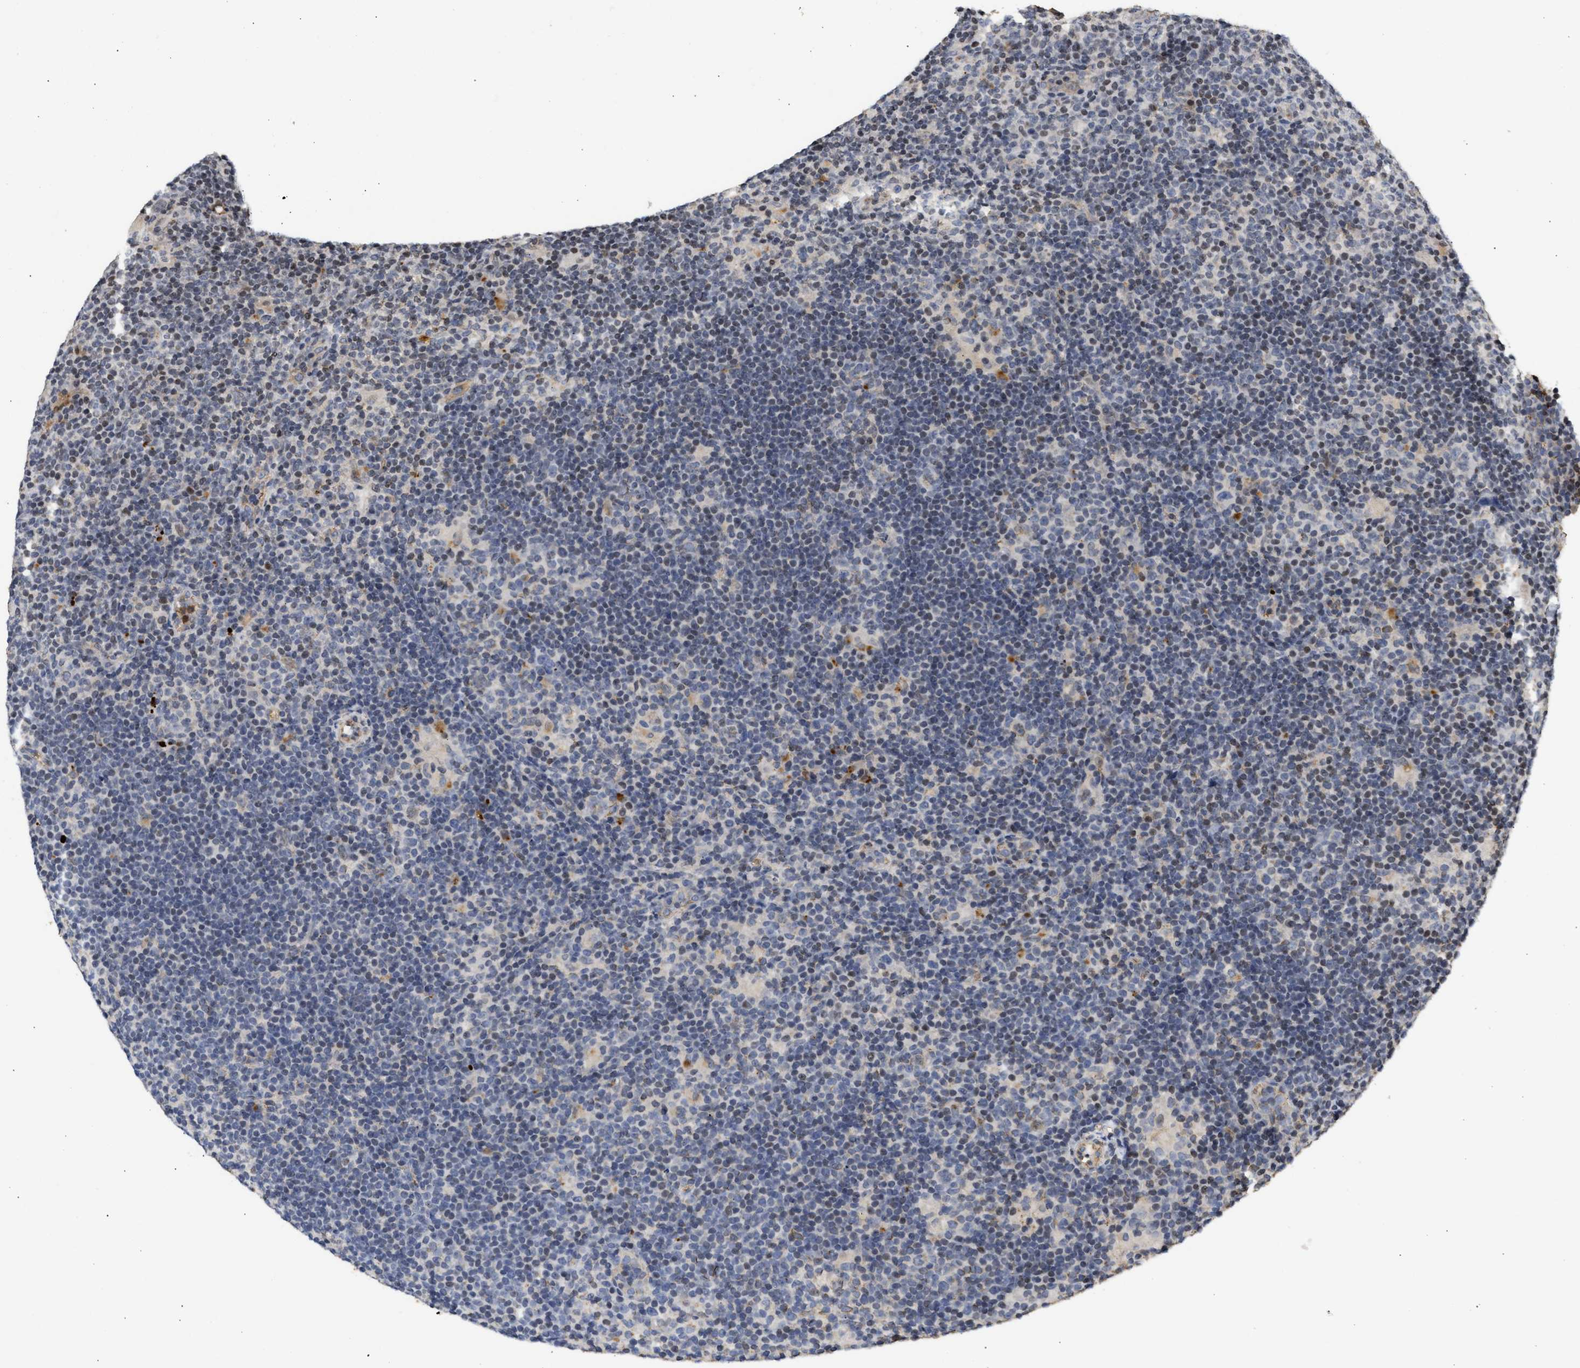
{"staining": {"intensity": "weak", "quantity": "<25%", "location": "cytoplasmic/membranous"}, "tissue": "lymphoma", "cell_type": "Tumor cells", "image_type": "cancer", "snomed": [{"axis": "morphology", "description": "Hodgkin's disease, NOS"}, {"axis": "topography", "description": "Lymph node"}], "caption": "Tumor cells are negative for brown protein staining in Hodgkin's disease.", "gene": "ENSG00000142539", "patient": {"sex": "female", "age": 57}}